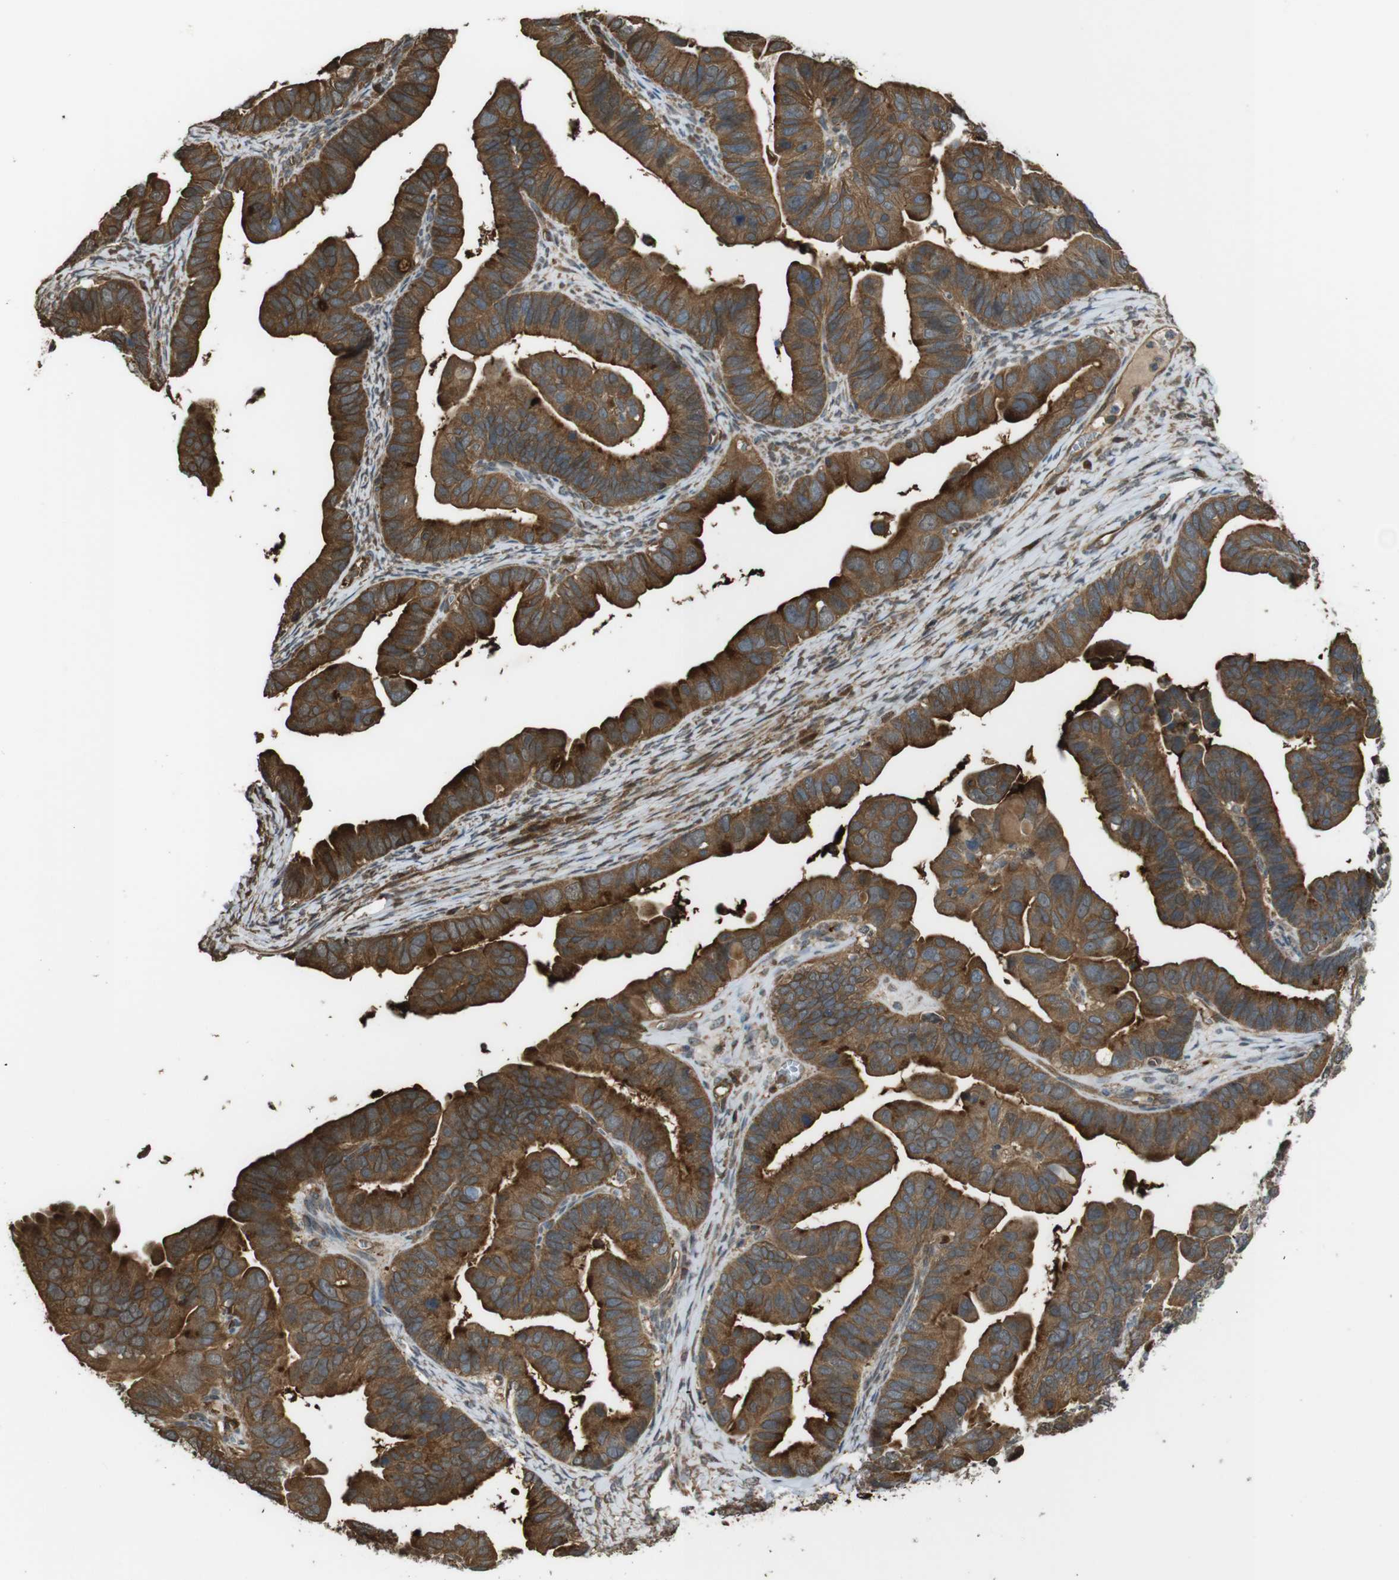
{"staining": {"intensity": "strong", "quantity": ">75%", "location": "cytoplasmic/membranous"}, "tissue": "ovarian cancer", "cell_type": "Tumor cells", "image_type": "cancer", "snomed": [{"axis": "morphology", "description": "Cystadenocarcinoma, serous, NOS"}, {"axis": "topography", "description": "Ovary"}], "caption": "A brown stain shows strong cytoplasmic/membranous staining of a protein in ovarian serous cystadenocarcinoma tumor cells. The protein is stained brown, and the nuclei are stained in blue (DAB IHC with brightfield microscopy, high magnification).", "gene": "ARHGDIA", "patient": {"sex": "female", "age": 56}}